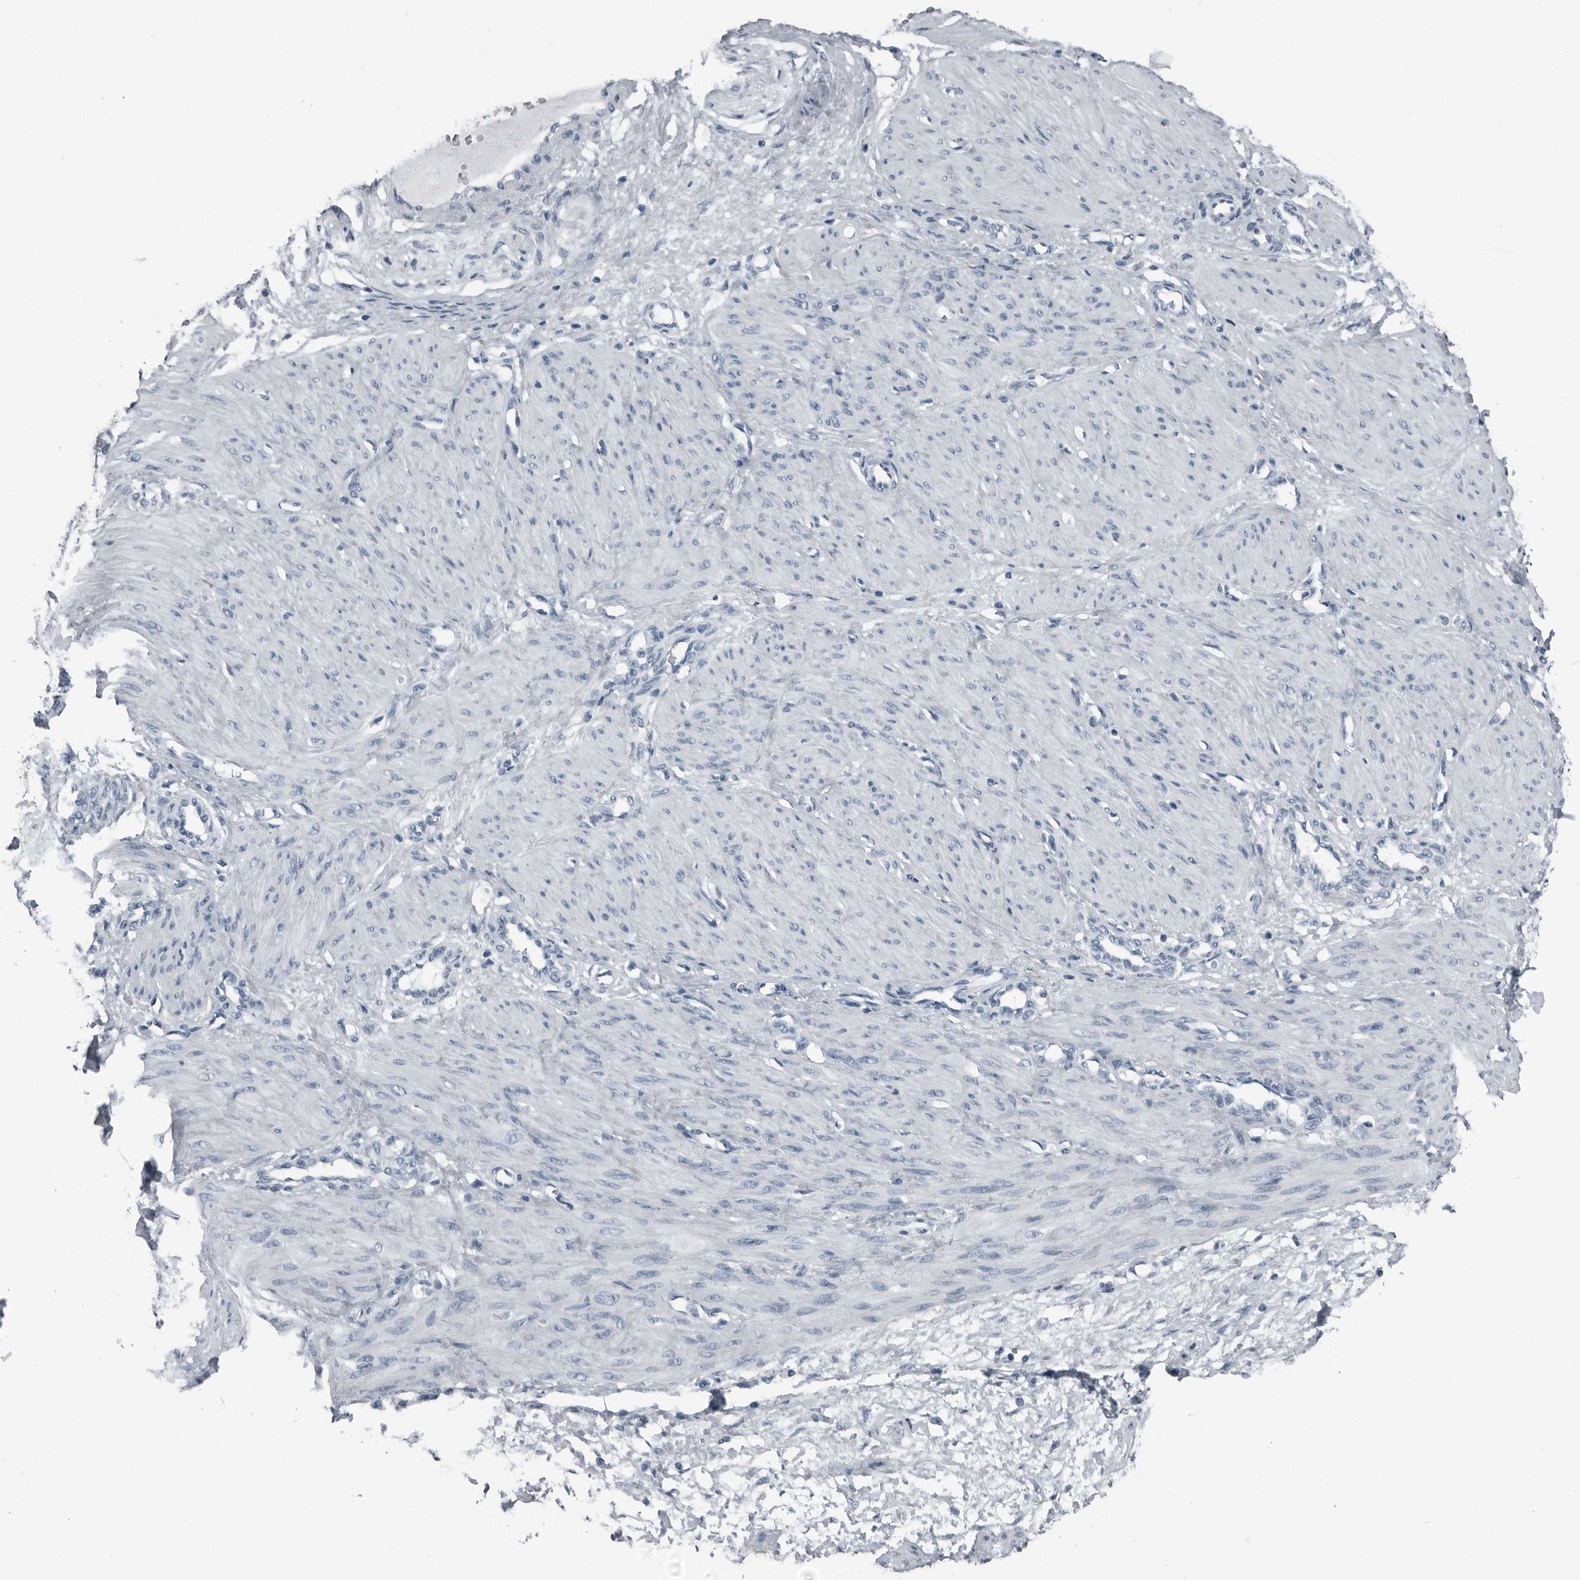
{"staining": {"intensity": "negative", "quantity": "none", "location": "none"}, "tissue": "smooth muscle", "cell_type": "Smooth muscle cells", "image_type": "normal", "snomed": [{"axis": "morphology", "description": "Normal tissue, NOS"}, {"axis": "topography", "description": "Endometrium"}], "caption": "The immunohistochemistry image has no significant staining in smooth muscle cells of smooth muscle.", "gene": "PRSS1", "patient": {"sex": "female", "age": 33}}